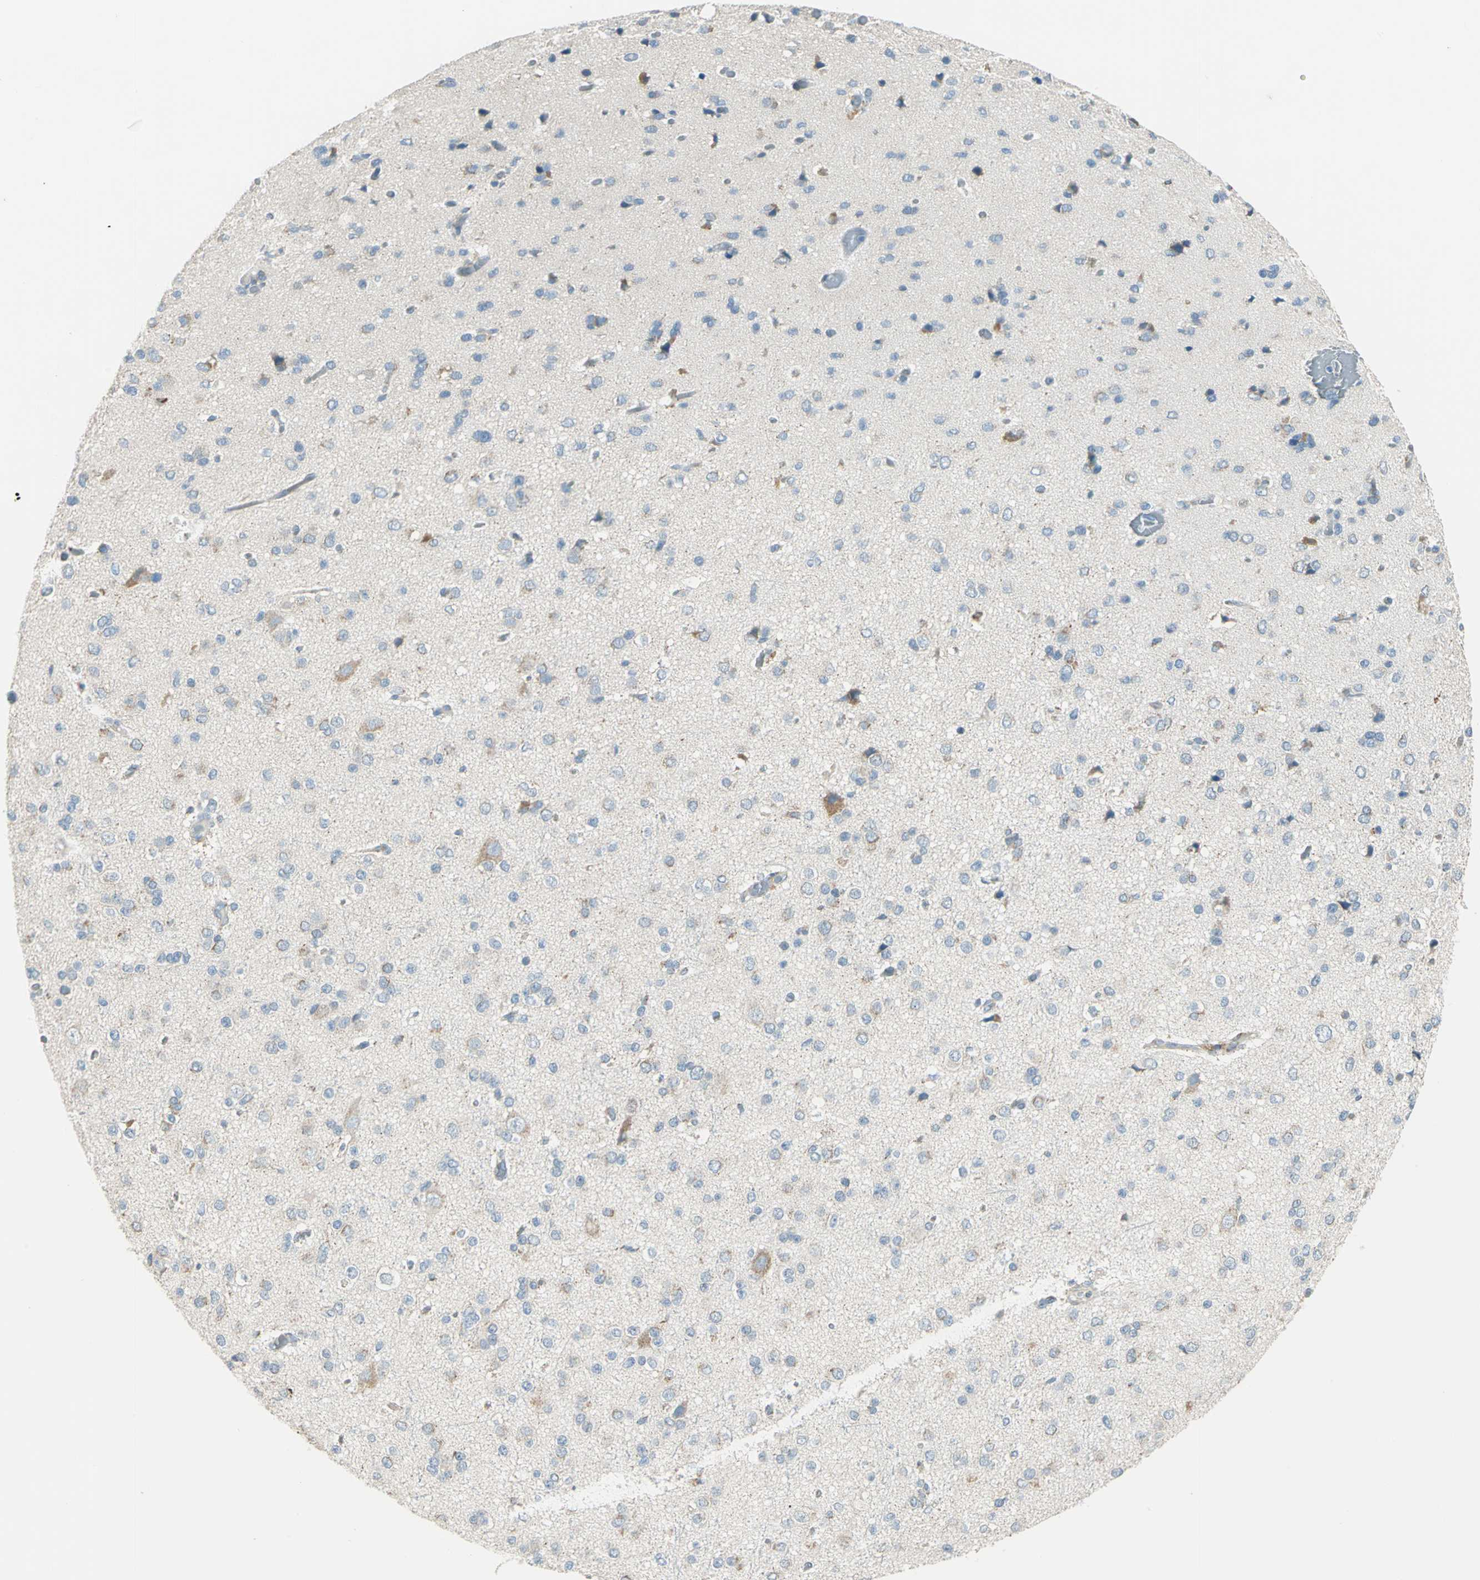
{"staining": {"intensity": "weak", "quantity": "25%-75%", "location": "cytoplasmic/membranous"}, "tissue": "glioma", "cell_type": "Tumor cells", "image_type": "cancer", "snomed": [{"axis": "morphology", "description": "Glioma, malignant, Low grade"}, {"axis": "topography", "description": "Brain"}], "caption": "Approximately 25%-75% of tumor cells in glioma reveal weak cytoplasmic/membranous protein positivity as visualized by brown immunohistochemical staining.", "gene": "ACADM", "patient": {"sex": "male", "age": 42}}